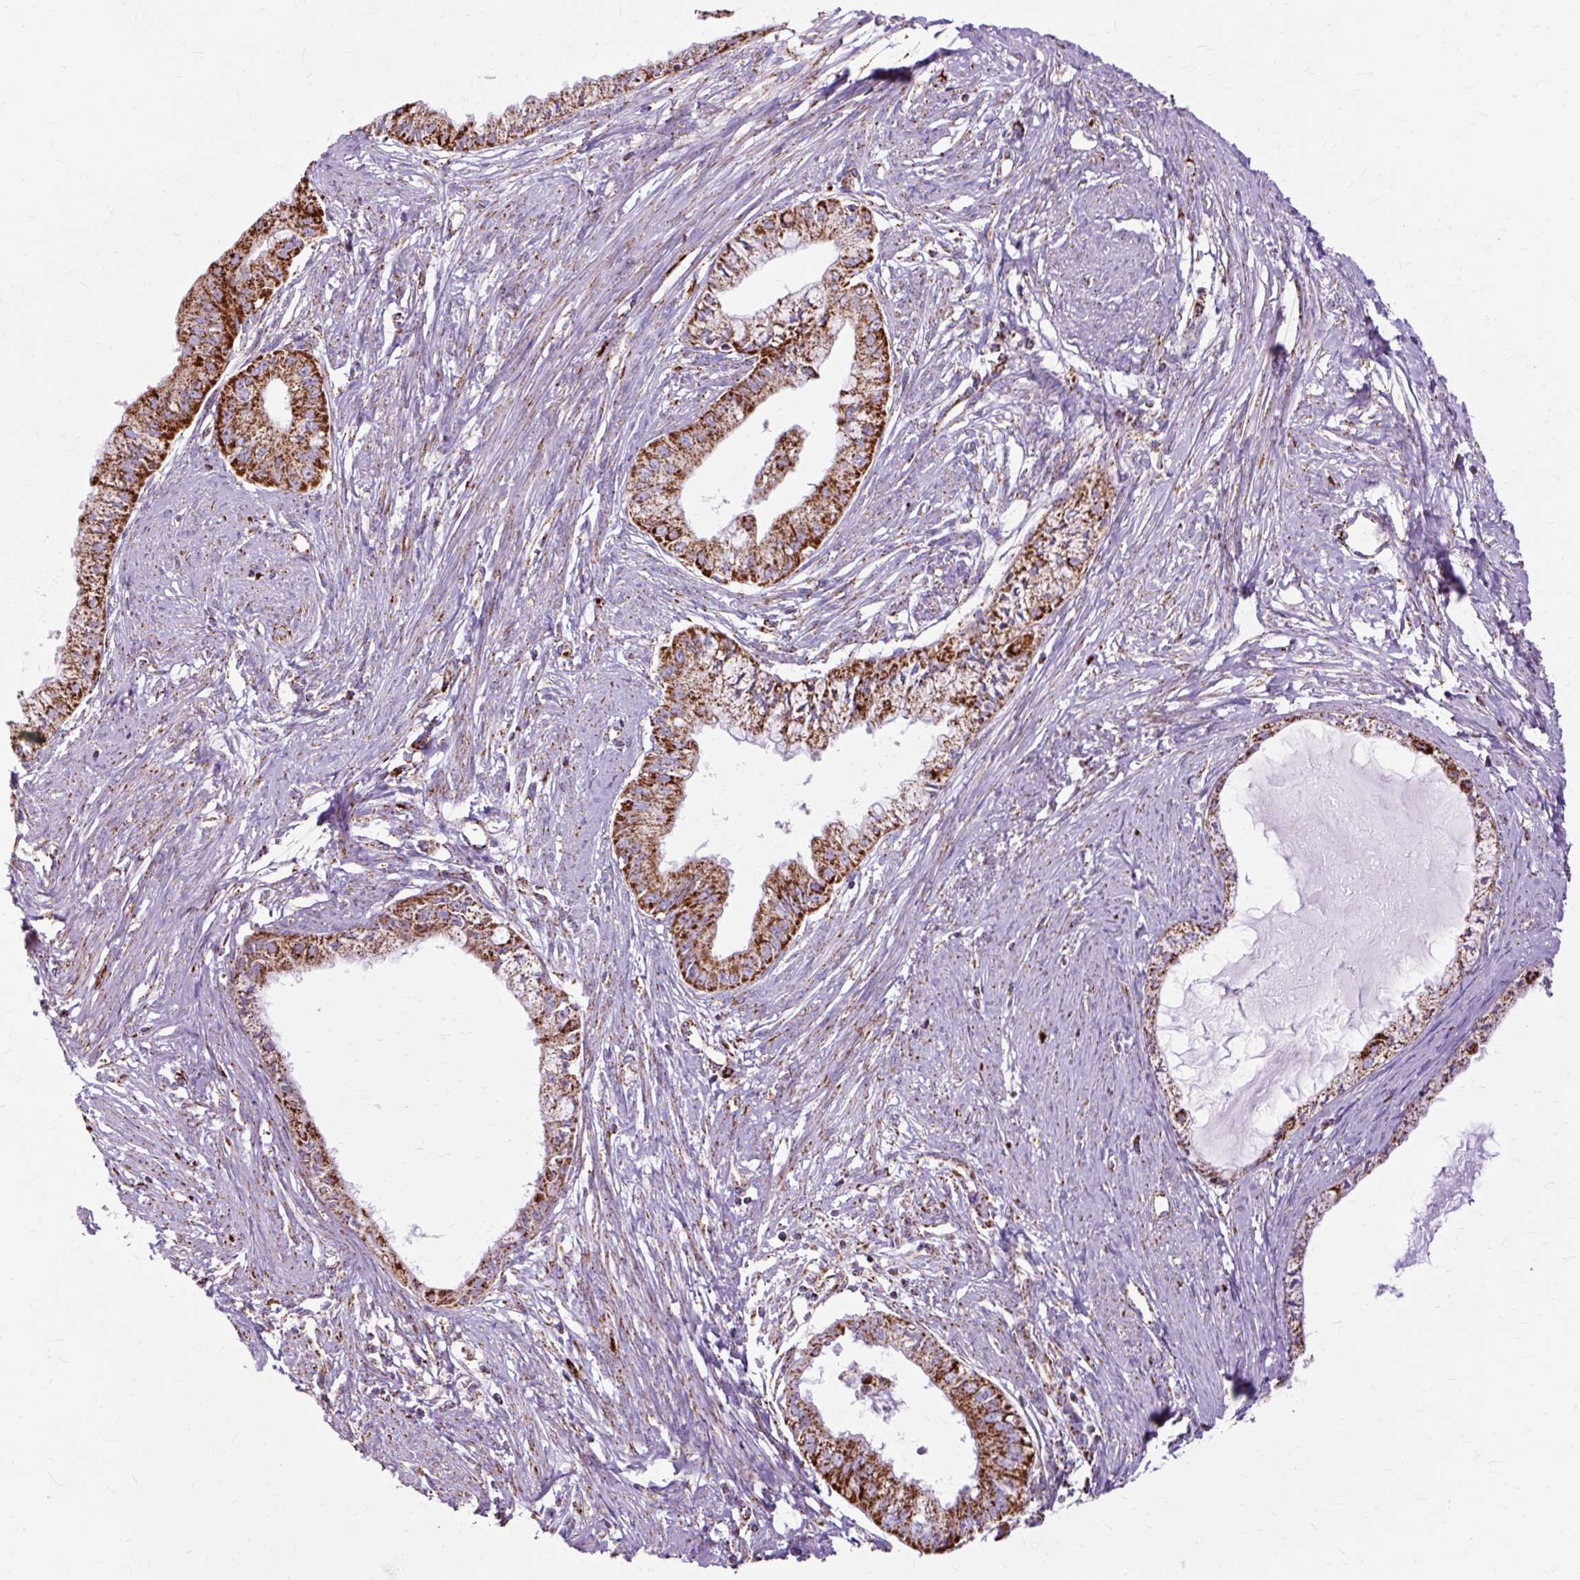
{"staining": {"intensity": "strong", "quantity": ">75%", "location": "cytoplasmic/membranous"}, "tissue": "endometrial cancer", "cell_type": "Tumor cells", "image_type": "cancer", "snomed": [{"axis": "morphology", "description": "Adenocarcinoma, NOS"}, {"axis": "topography", "description": "Endometrium"}], "caption": "Endometrial cancer tissue reveals strong cytoplasmic/membranous expression in about >75% of tumor cells (DAB (3,3'-diaminobenzidine) = brown stain, brightfield microscopy at high magnification).", "gene": "DLAT", "patient": {"sex": "female", "age": 76}}